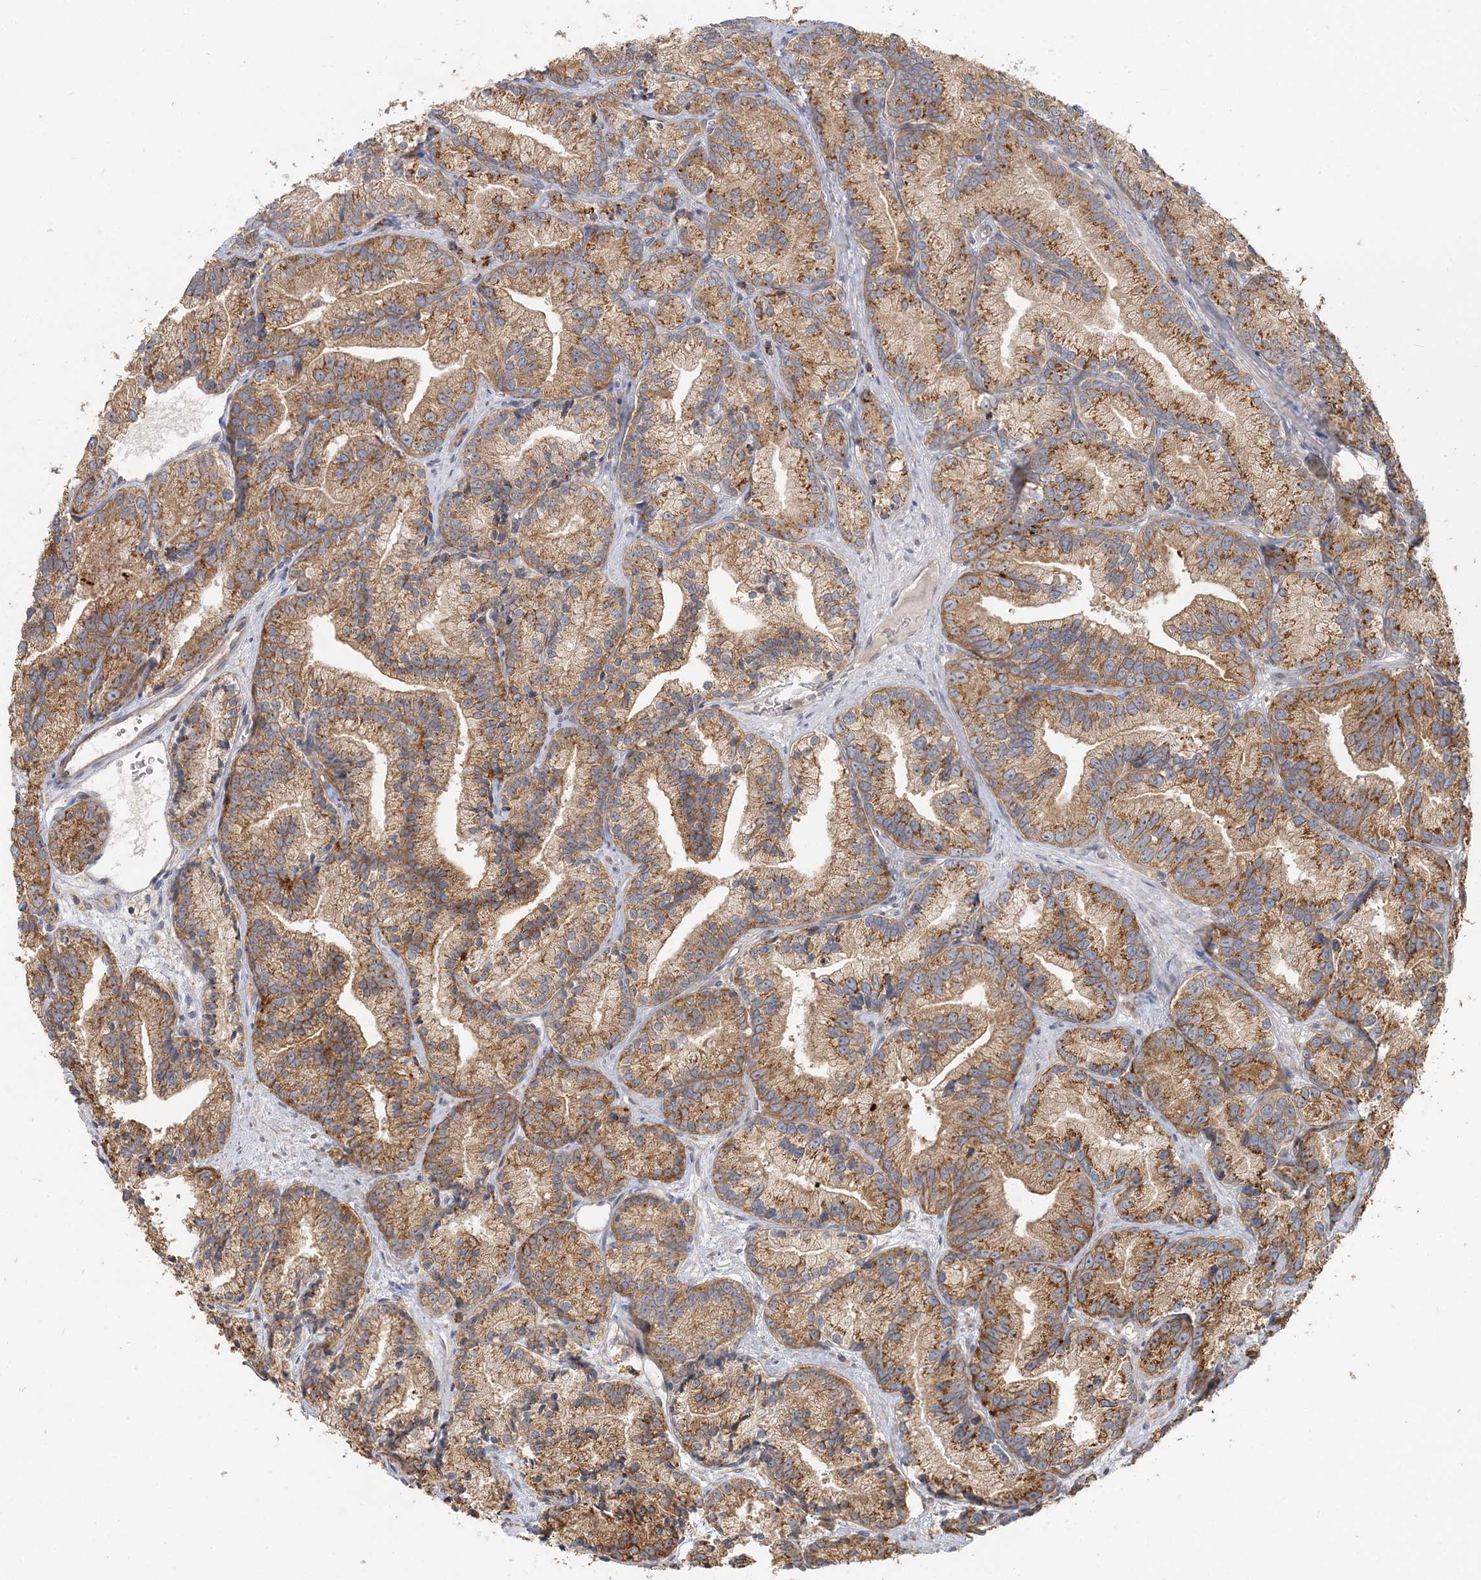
{"staining": {"intensity": "moderate", "quantity": ">75%", "location": "cytoplasmic/membranous"}, "tissue": "prostate cancer", "cell_type": "Tumor cells", "image_type": "cancer", "snomed": [{"axis": "morphology", "description": "Adenocarcinoma, Low grade"}, {"axis": "topography", "description": "Prostate"}], "caption": "Moderate cytoplasmic/membranous protein positivity is present in approximately >75% of tumor cells in prostate cancer (adenocarcinoma (low-grade)).", "gene": "RAB14", "patient": {"sex": "male", "age": 89}}